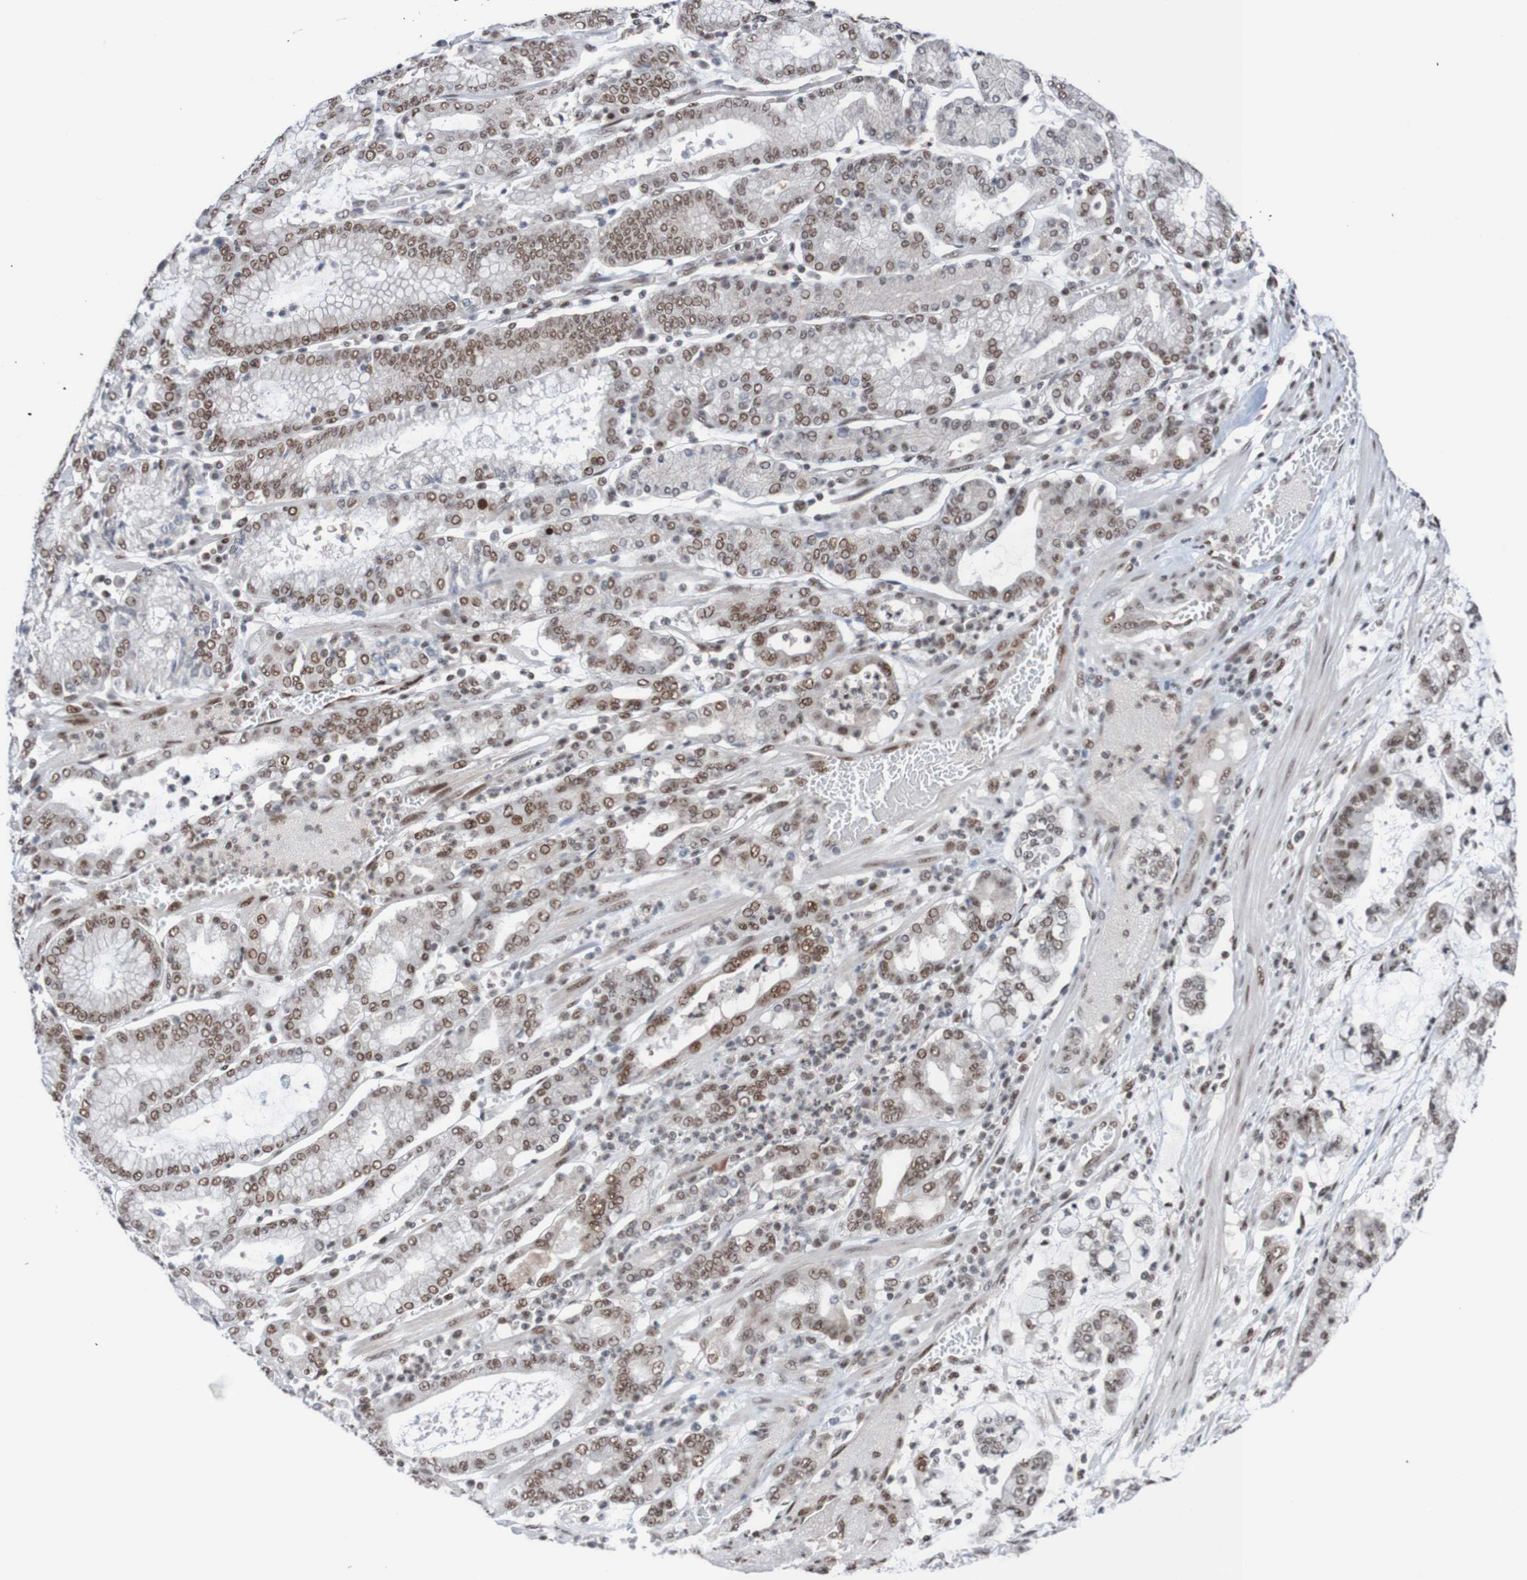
{"staining": {"intensity": "weak", "quantity": ">75%", "location": "nuclear"}, "tissue": "stomach cancer", "cell_type": "Tumor cells", "image_type": "cancer", "snomed": [{"axis": "morphology", "description": "Normal tissue, NOS"}, {"axis": "morphology", "description": "Adenocarcinoma, NOS"}, {"axis": "topography", "description": "Stomach, upper"}, {"axis": "topography", "description": "Stomach"}], "caption": "Approximately >75% of tumor cells in human stomach adenocarcinoma display weak nuclear protein positivity as visualized by brown immunohistochemical staining.", "gene": "CDC5L", "patient": {"sex": "male", "age": 76}}